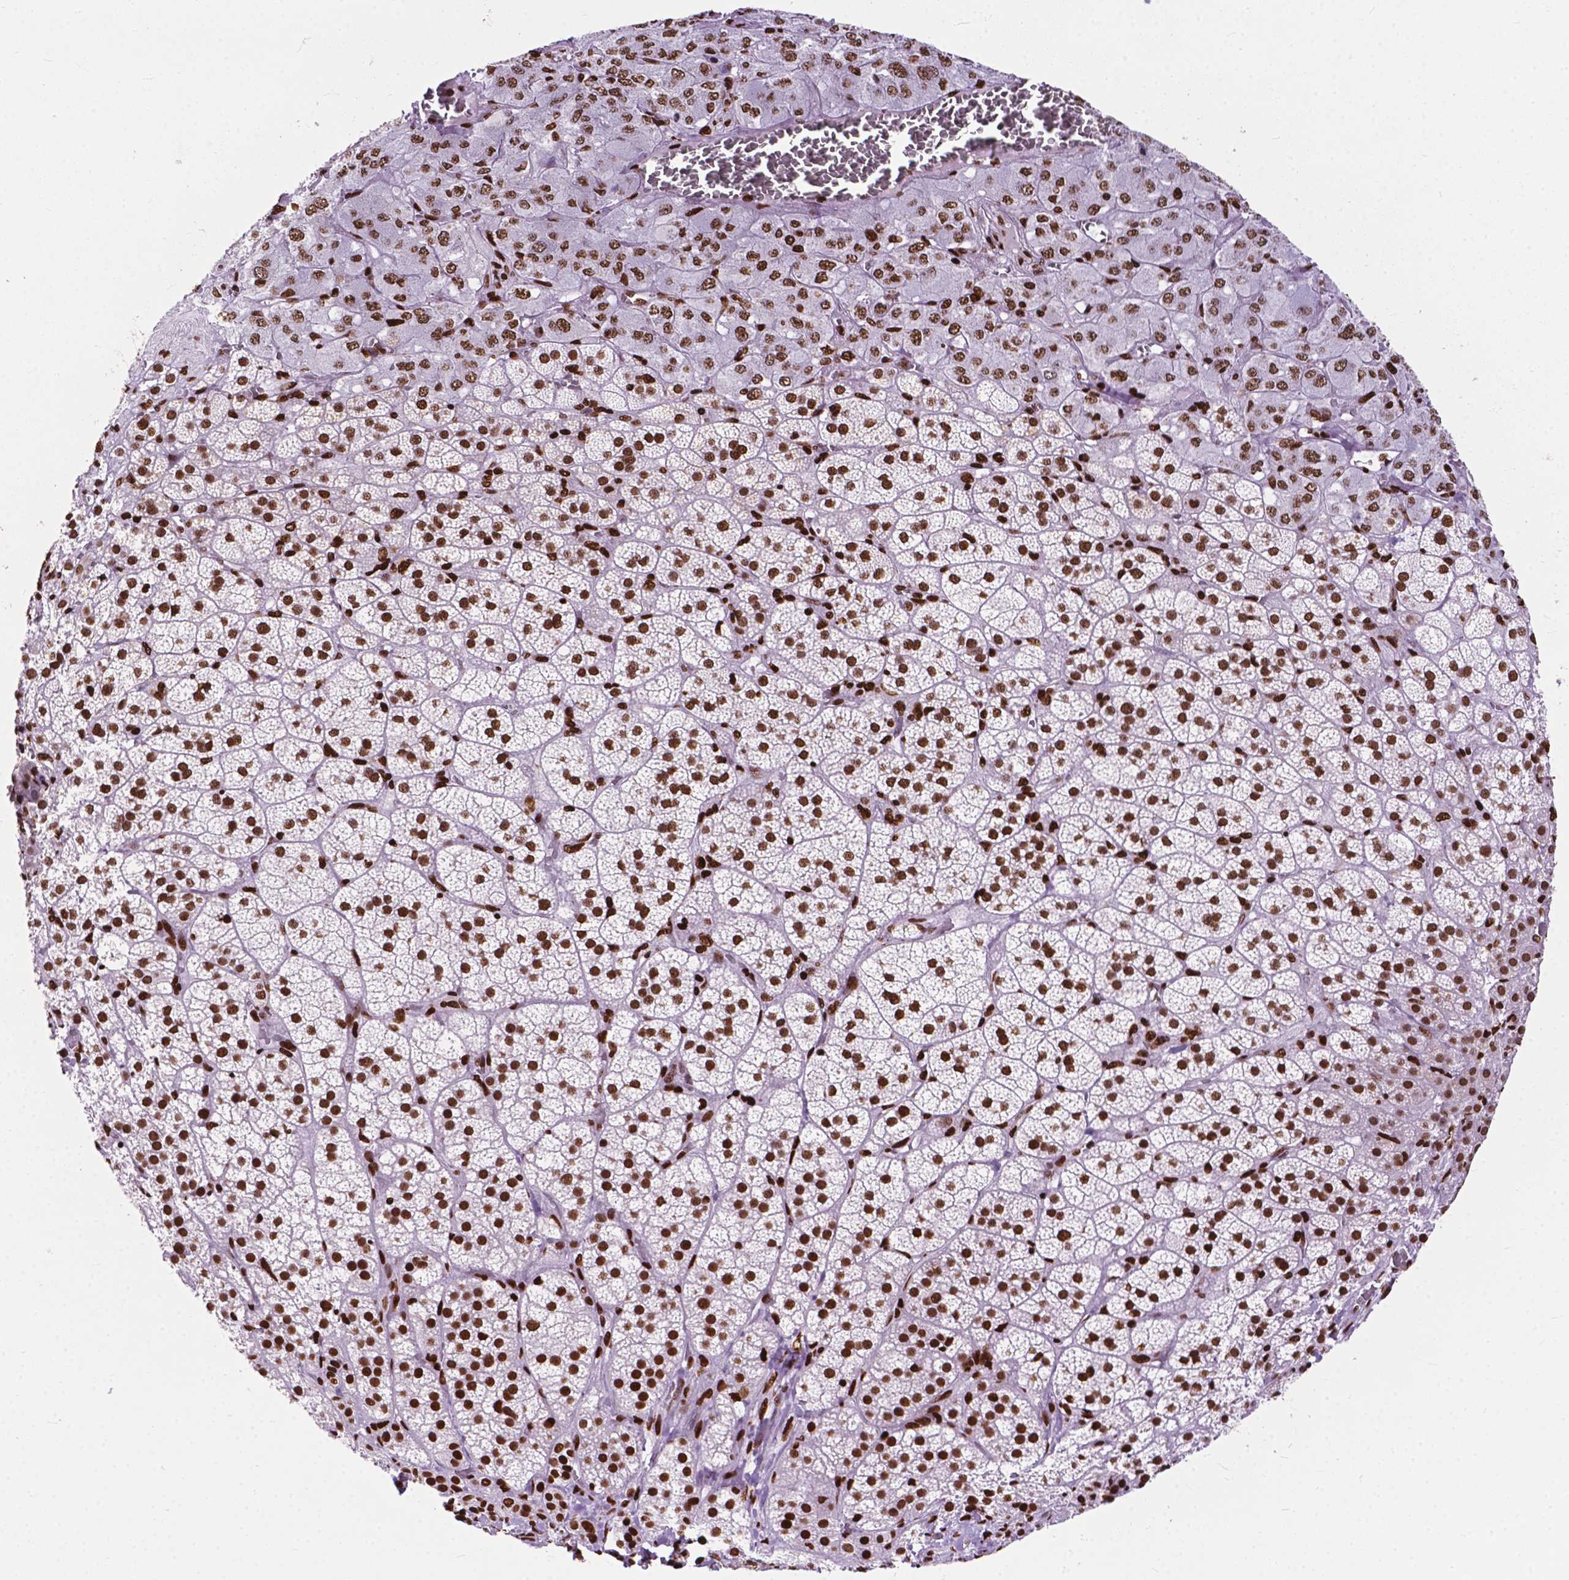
{"staining": {"intensity": "strong", "quantity": ">75%", "location": "nuclear"}, "tissue": "adrenal gland", "cell_type": "Glandular cells", "image_type": "normal", "snomed": [{"axis": "morphology", "description": "Normal tissue, NOS"}, {"axis": "topography", "description": "Adrenal gland"}], "caption": "A high-resolution histopathology image shows immunohistochemistry (IHC) staining of normal adrenal gland, which shows strong nuclear staining in approximately >75% of glandular cells.", "gene": "SMIM5", "patient": {"sex": "female", "age": 60}}